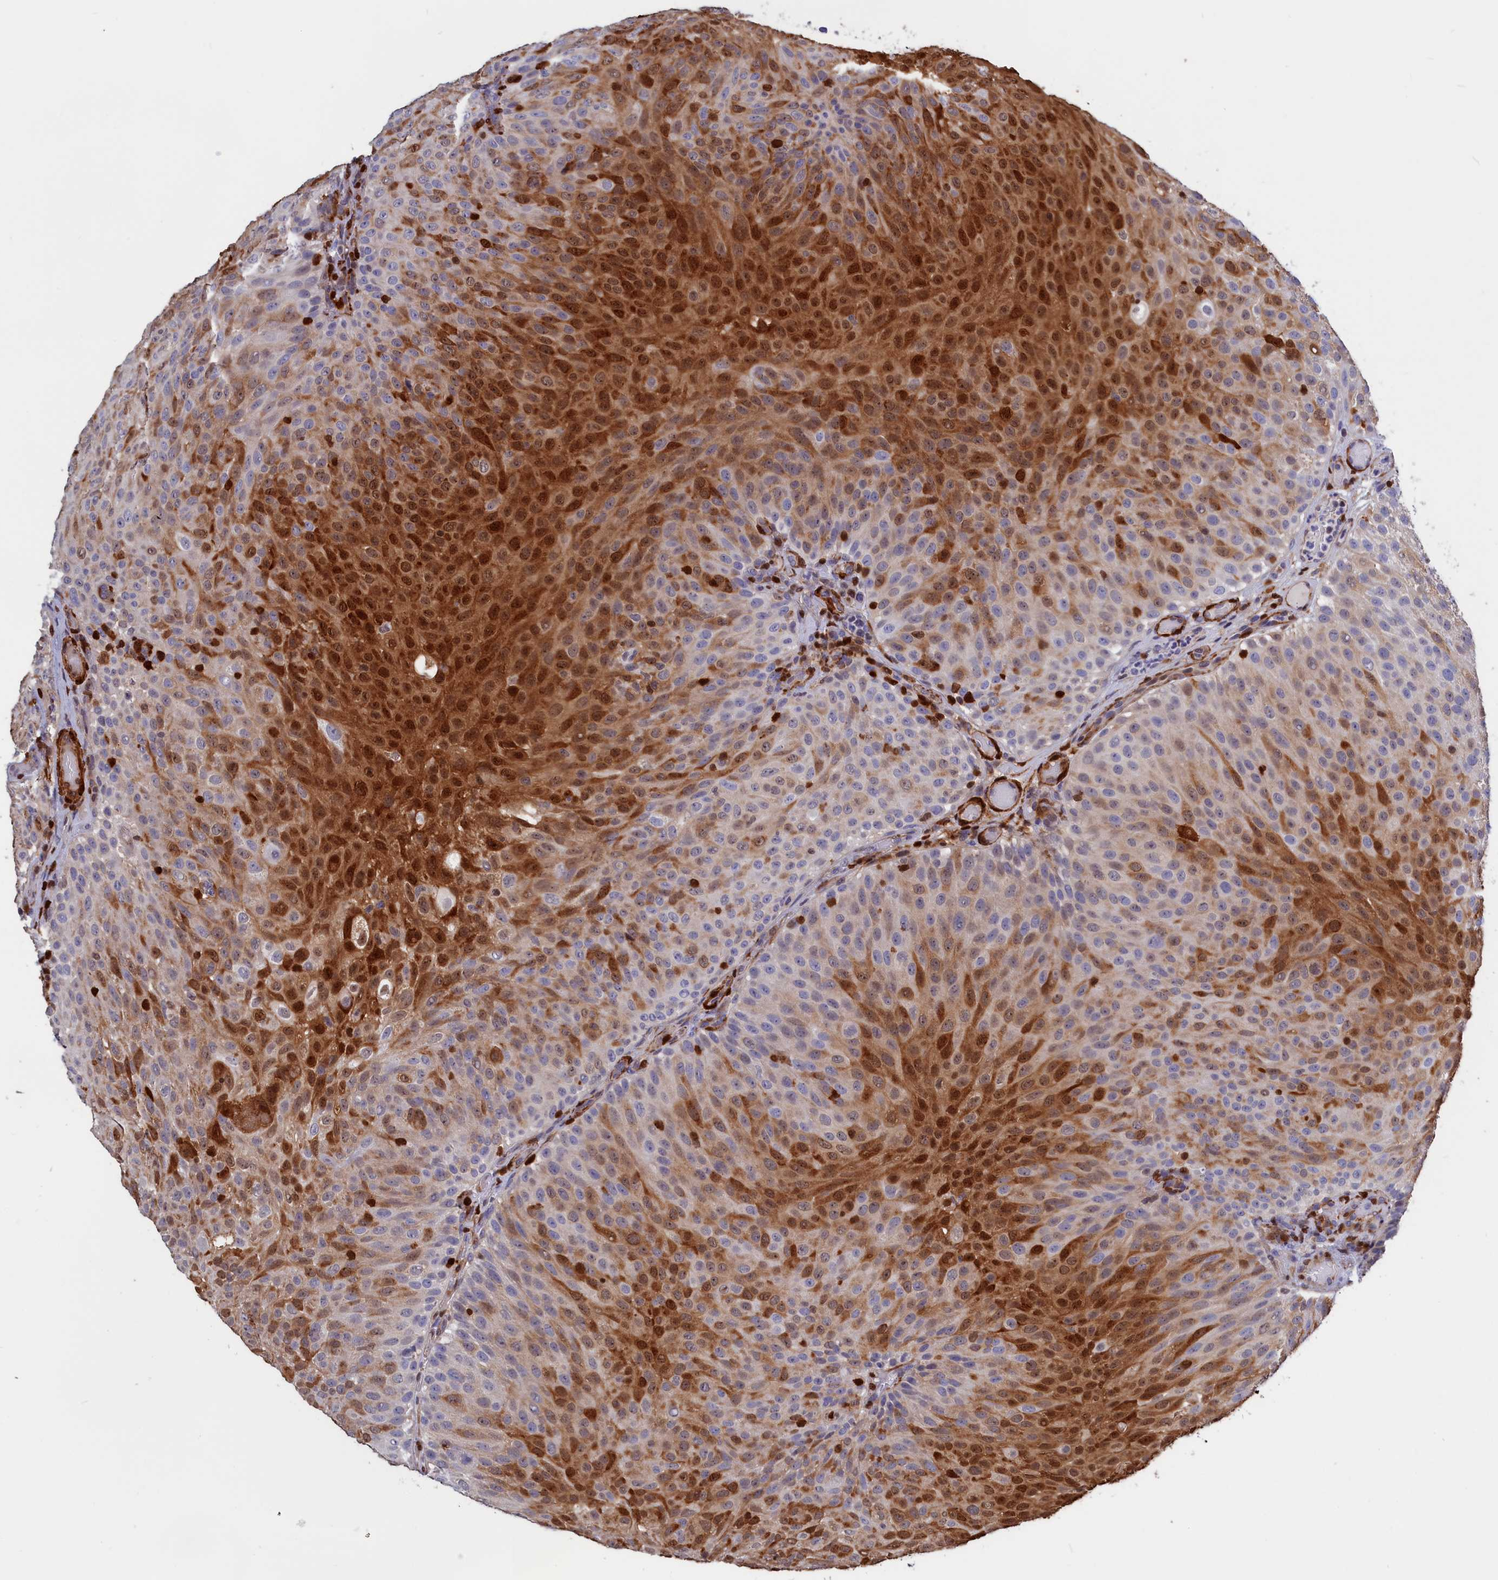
{"staining": {"intensity": "strong", "quantity": "25%-75%", "location": "cytoplasmic/membranous,nuclear"}, "tissue": "urothelial cancer", "cell_type": "Tumor cells", "image_type": "cancer", "snomed": [{"axis": "morphology", "description": "Urothelial carcinoma, Low grade"}, {"axis": "topography", "description": "Urinary bladder"}], "caption": "Strong cytoplasmic/membranous and nuclear protein expression is seen in about 25%-75% of tumor cells in low-grade urothelial carcinoma. (DAB (3,3'-diaminobenzidine) = brown stain, brightfield microscopy at high magnification).", "gene": "CRIP1", "patient": {"sex": "male", "age": 78}}